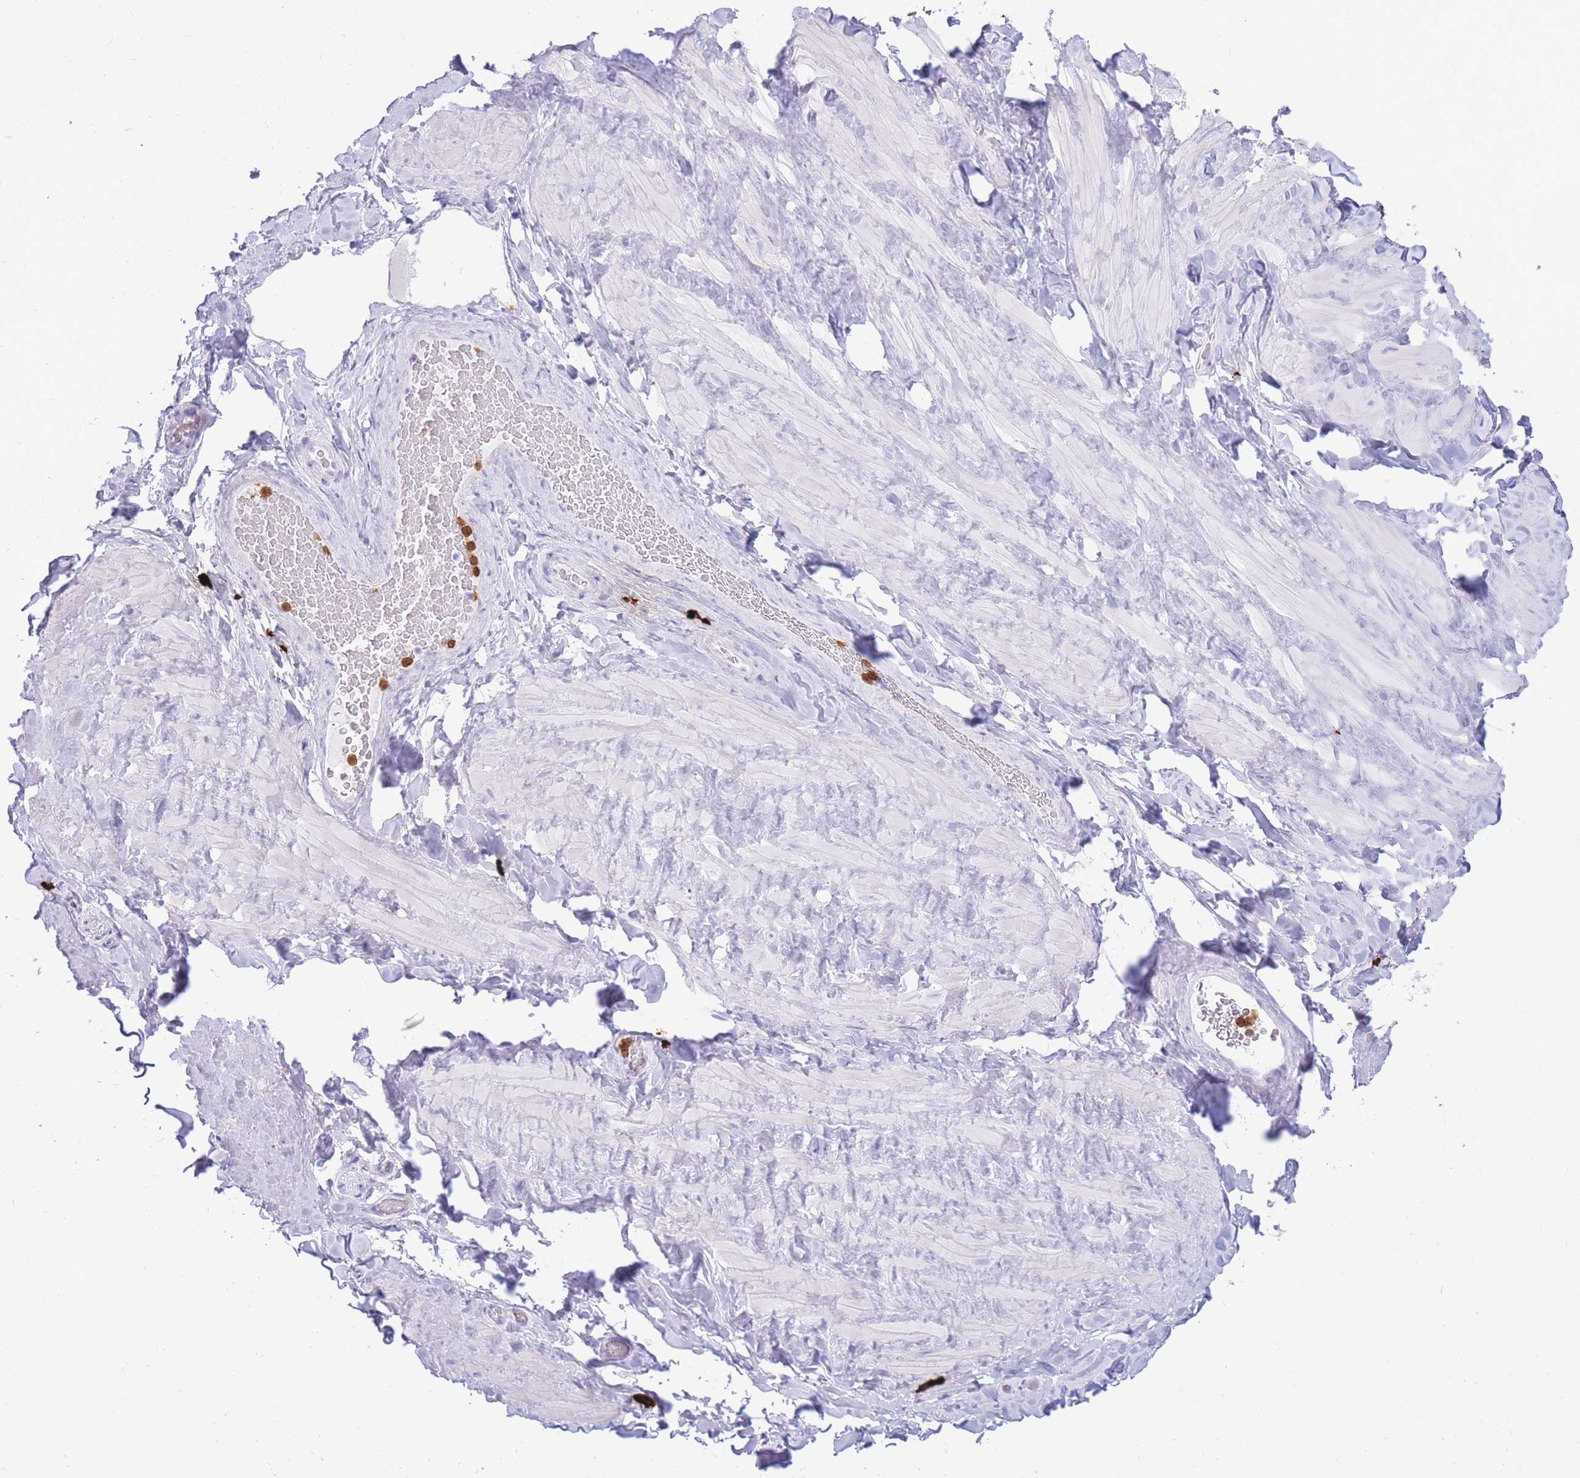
{"staining": {"intensity": "negative", "quantity": "none", "location": "none"}, "tissue": "soft tissue", "cell_type": "Chondrocytes", "image_type": "normal", "snomed": [{"axis": "morphology", "description": "Normal tissue, NOS"}, {"axis": "topography", "description": "Soft tissue"}, {"axis": "topography", "description": "Vascular tissue"}], "caption": "This is an immunohistochemistry (IHC) histopathology image of normal soft tissue. There is no staining in chondrocytes.", "gene": "TPSAB1", "patient": {"sex": "male", "age": 41}}